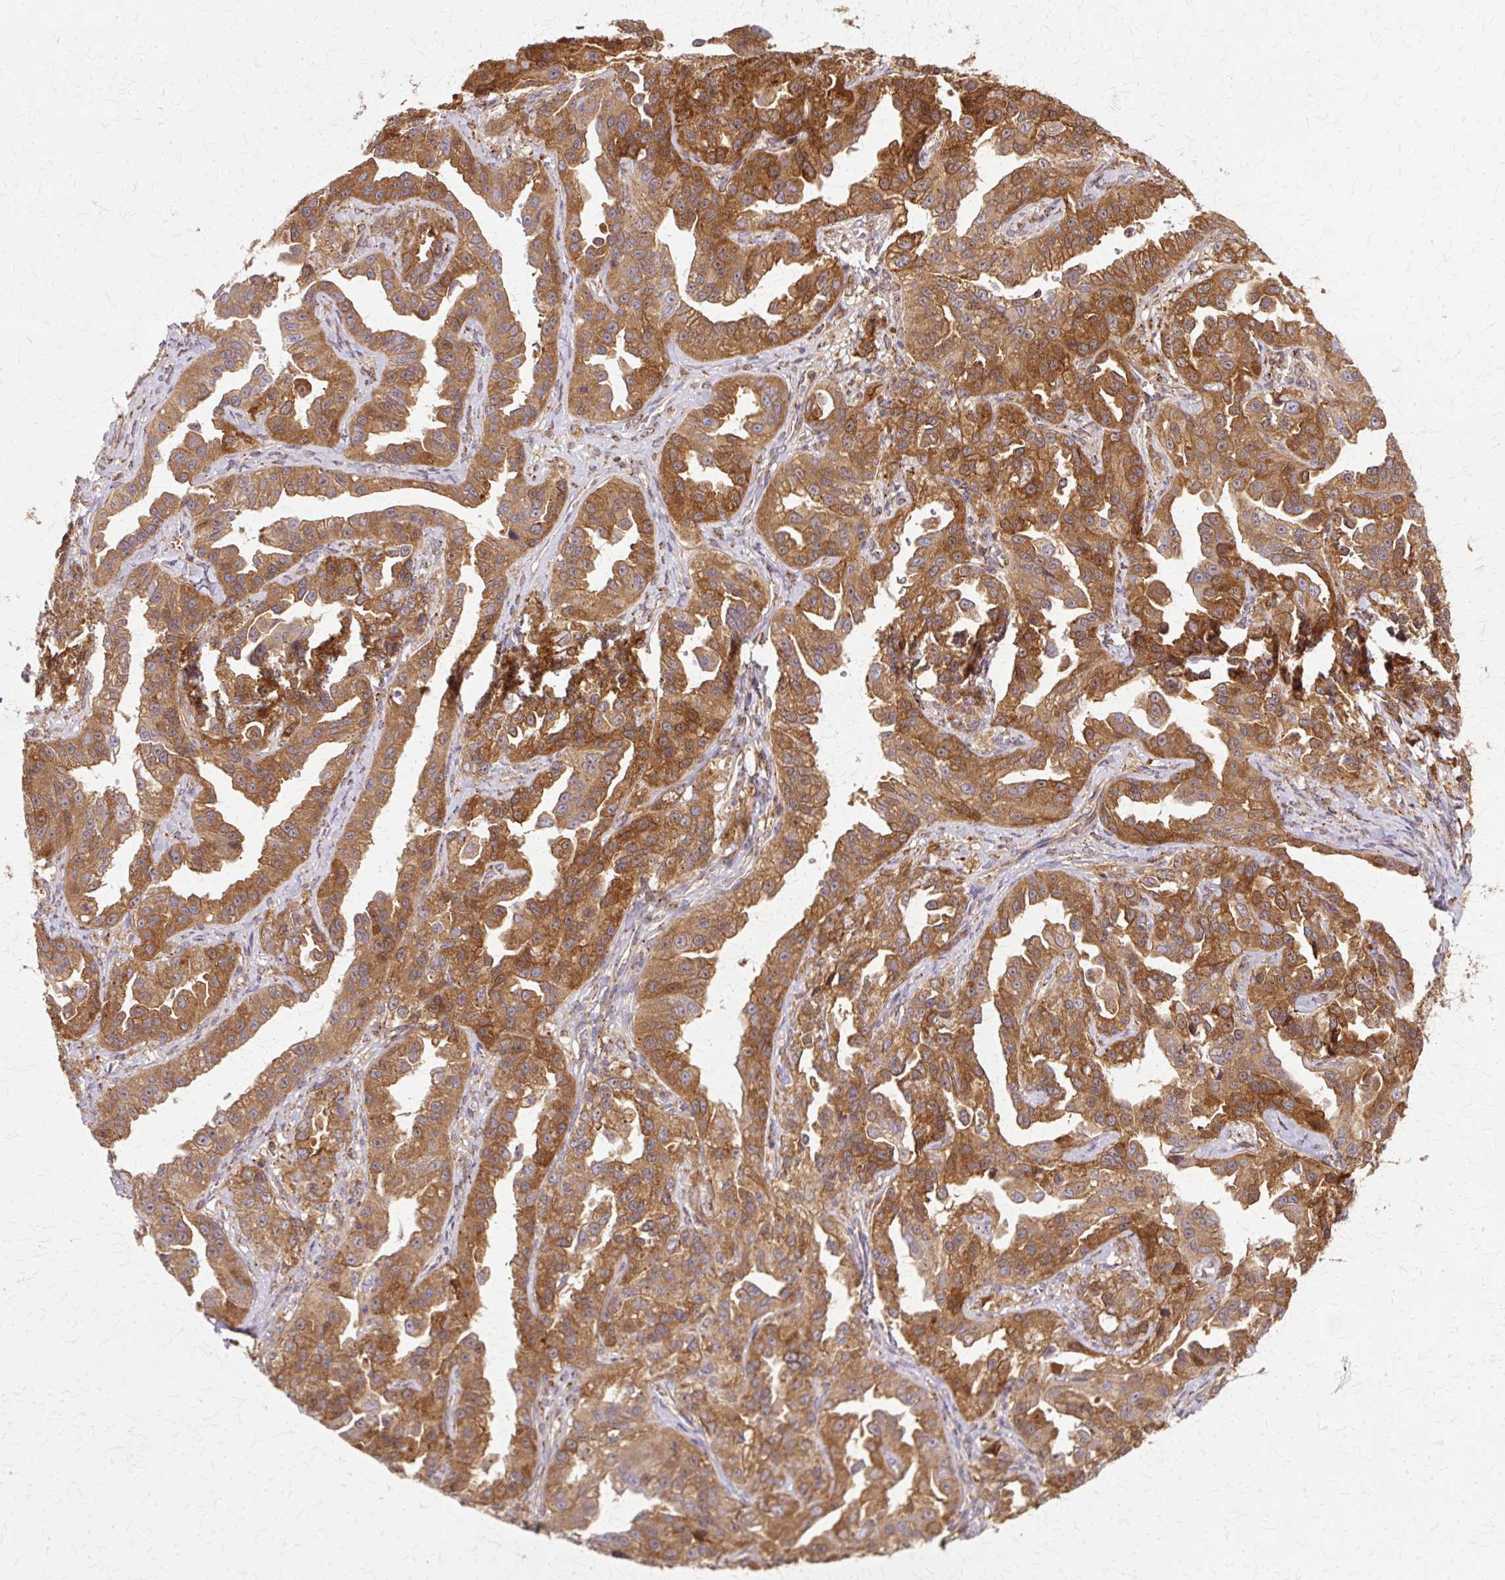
{"staining": {"intensity": "strong", "quantity": ">75%", "location": "cytoplasmic/membranous"}, "tissue": "ovarian cancer", "cell_type": "Tumor cells", "image_type": "cancer", "snomed": [{"axis": "morphology", "description": "Cystadenocarcinoma, serous, NOS"}, {"axis": "topography", "description": "Ovary"}], "caption": "Protein staining of ovarian cancer (serous cystadenocarcinoma) tissue exhibits strong cytoplasmic/membranous positivity in approximately >75% of tumor cells.", "gene": "COPB1", "patient": {"sex": "female", "age": 75}}